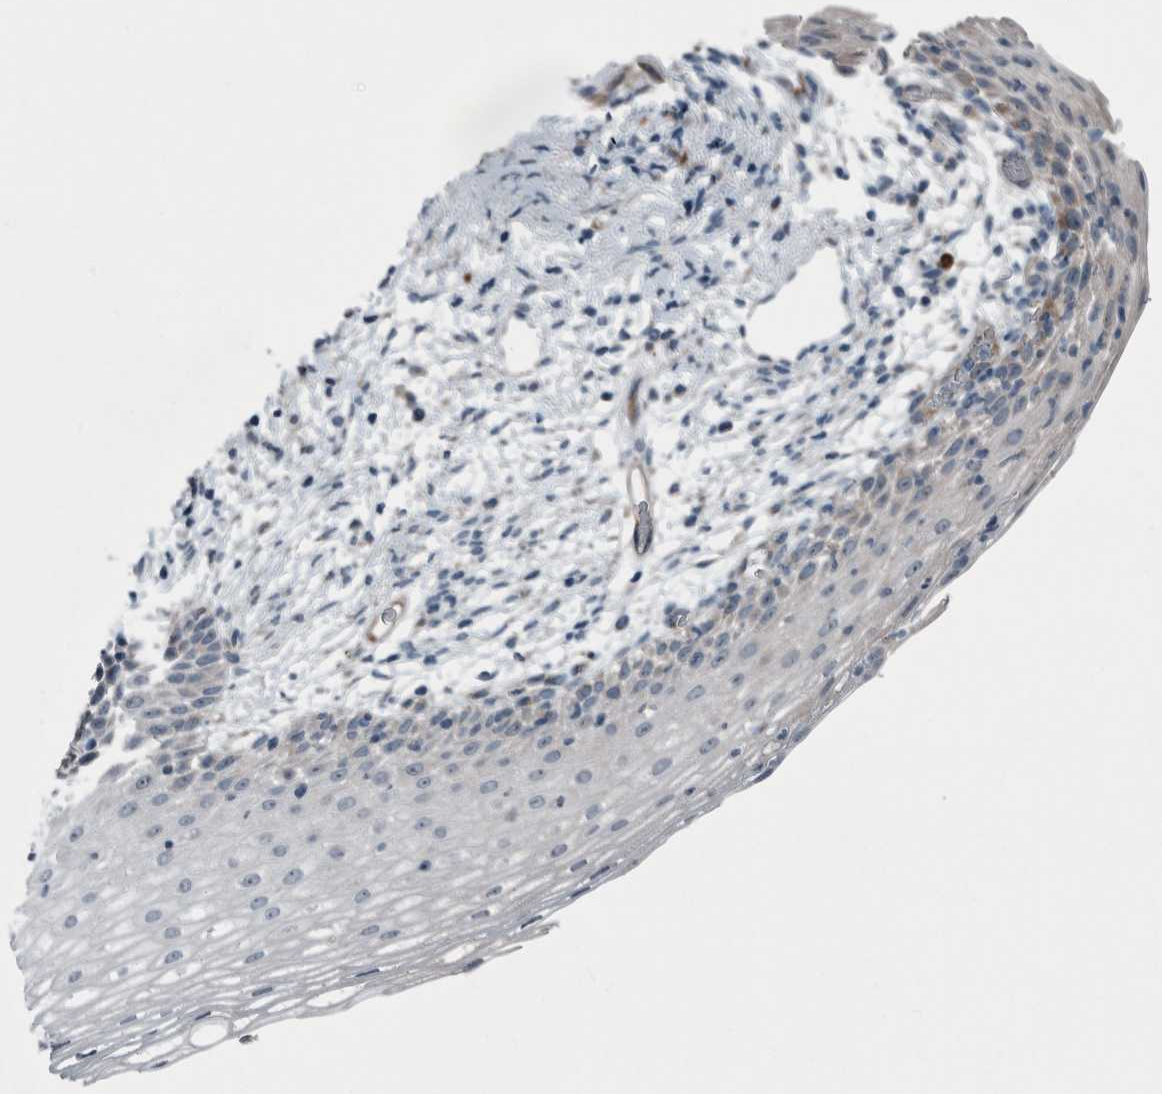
{"staining": {"intensity": "negative", "quantity": "none", "location": "none"}, "tissue": "cervix", "cell_type": "Squamous epithelial cells", "image_type": "normal", "snomed": [{"axis": "morphology", "description": "Normal tissue, NOS"}, {"axis": "topography", "description": "Cervix"}], "caption": "Immunohistochemistry (IHC) image of benign human cervix stained for a protein (brown), which reveals no positivity in squamous epithelial cells. The staining was performed using DAB (3,3'-diaminobenzidine) to visualize the protein expression in brown, while the nuclei were stained in blue with hematoxylin (Magnification: 20x).", "gene": "USP25", "patient": {"sex": "female", "age": 72}}